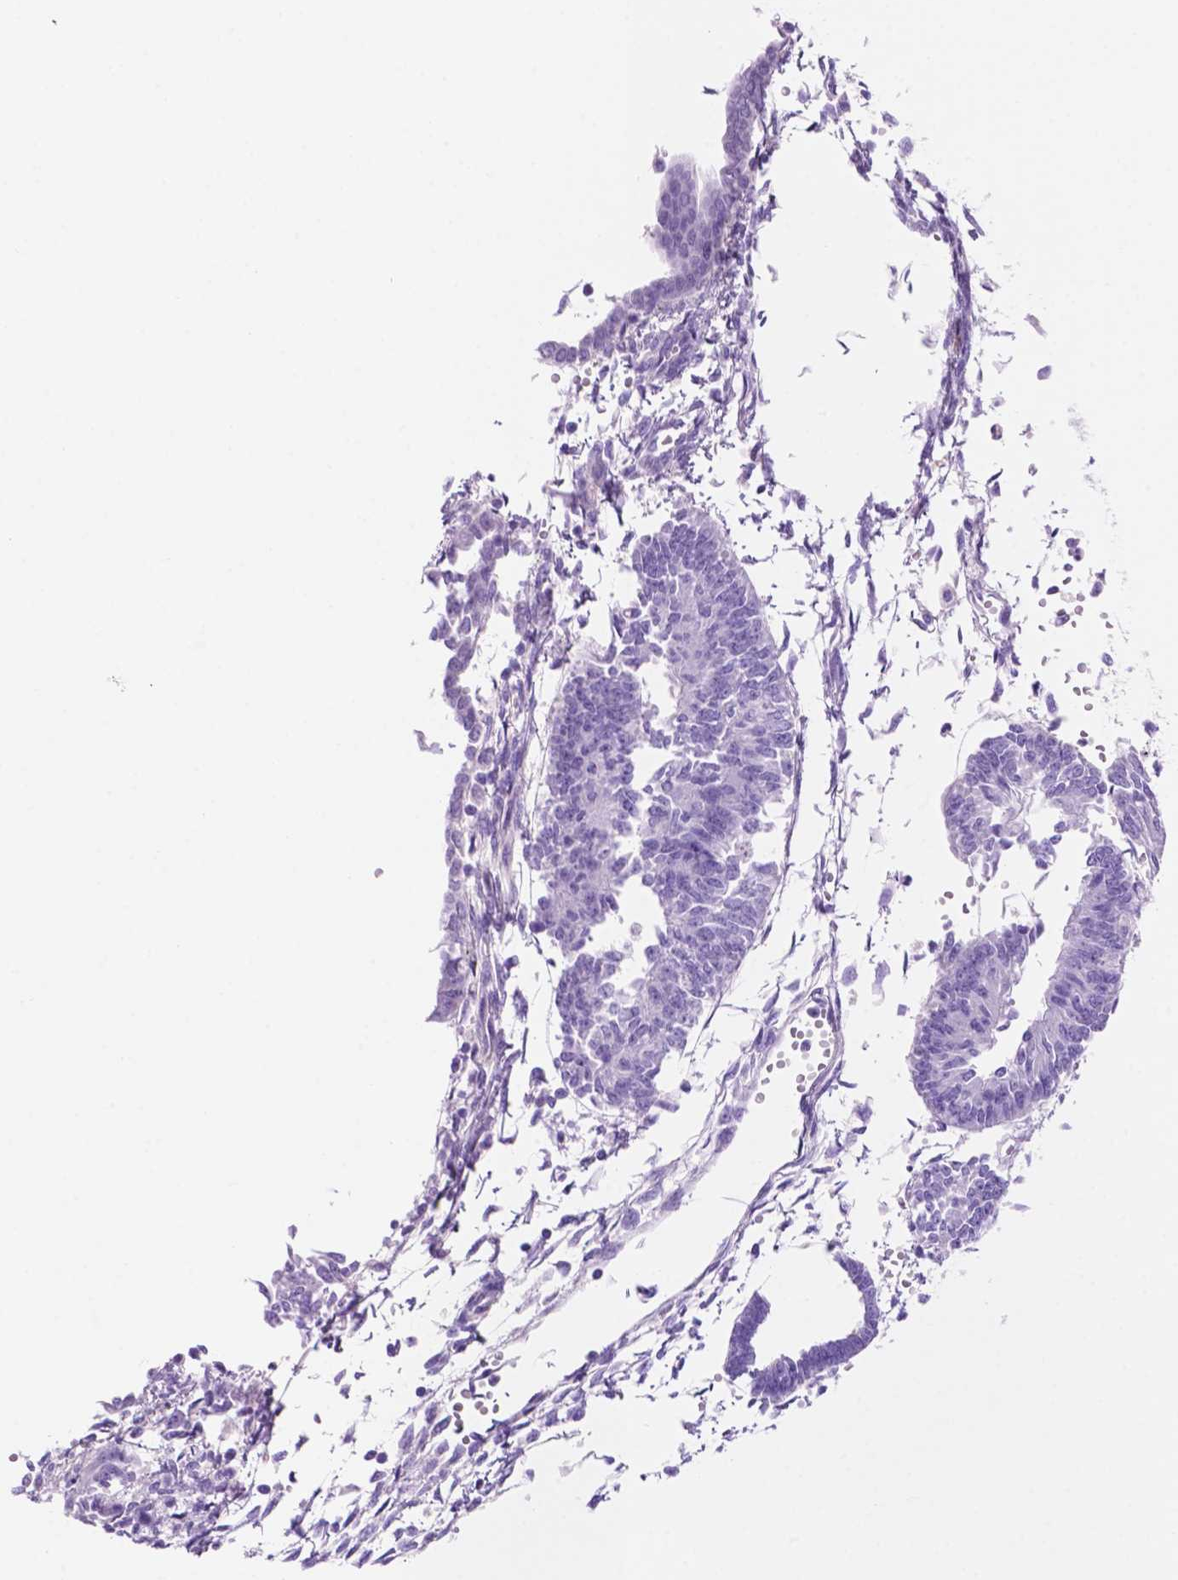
{"staining": {"intensity": "negative", "quantity": "none", "location": "none"}, "tissue": "endometrial cancer", "cell_type": "Tumor cells", "image_type": "cancer", "snomed": [{"axis": "morphology", "description": "Adenocarcinoma, NOS"}, {"axis": "topography", "description": "Endometrium"}], "caption": "Photomicrograph shows no significant protein expression in tumor cells of adenocarcinoma (endometrial).", "gene": "FOXB2", "patient": {"sex": "female", "age": 65}}